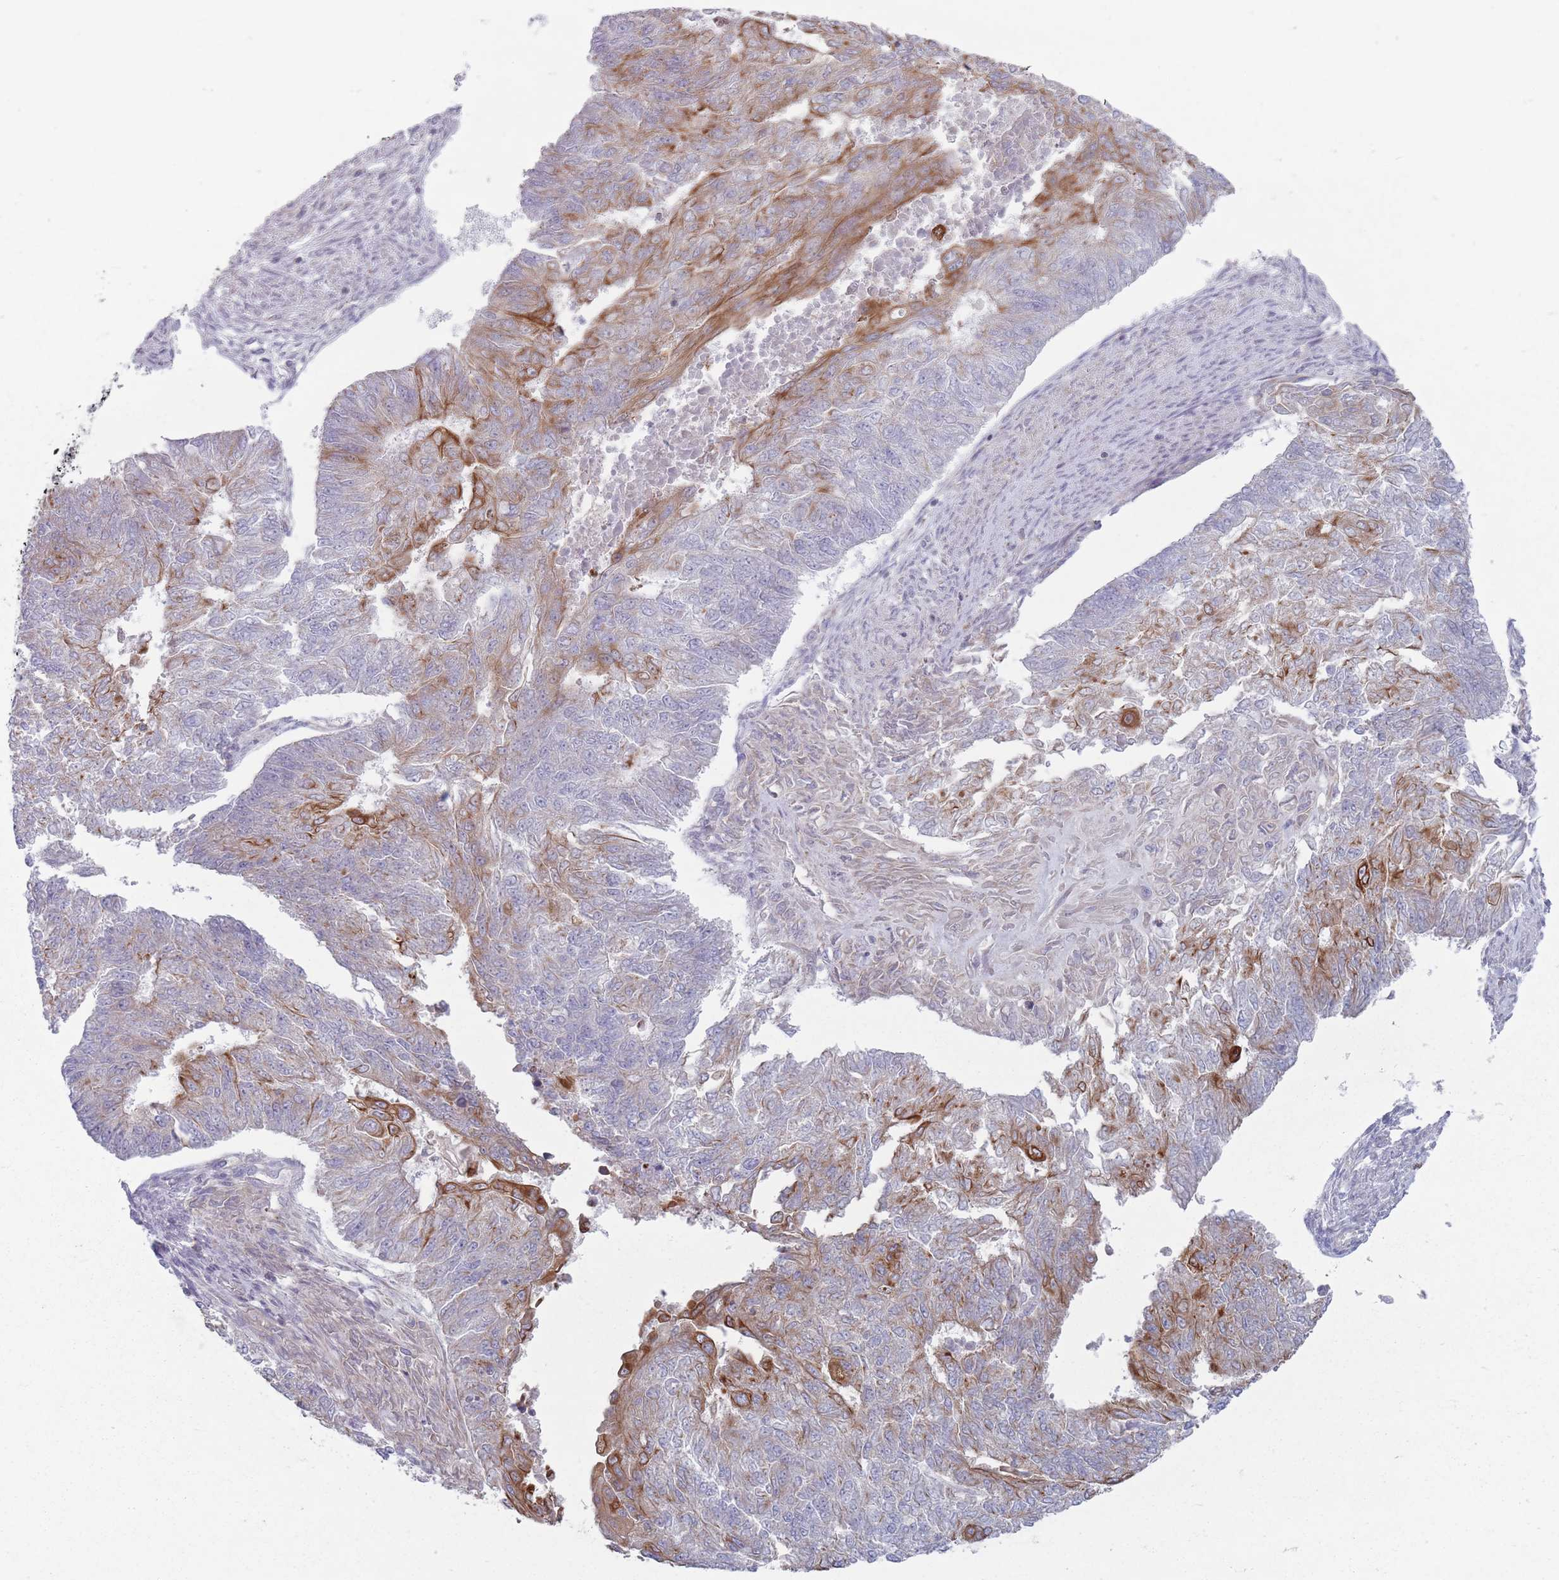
{"staining": {"intensity": "strong", "quantity": "<25%", "location": "cytoplasmic/membranous"}, "tissue": "endometrial cancer", "cell_type": "Tumor cells", "image_type": "cancer", "snomed": [{"axis": "morphology", "description": "Adenocarcinoma, NOS"}, {"axis": "topography", "description": "Endometrium"}], "caption": "Human endometrial cancer stained with a protein marker exhibits strong staining in tumor cells.", "gene": "HSBP1L1", "patient": {"sex": "female", "age": 32}}